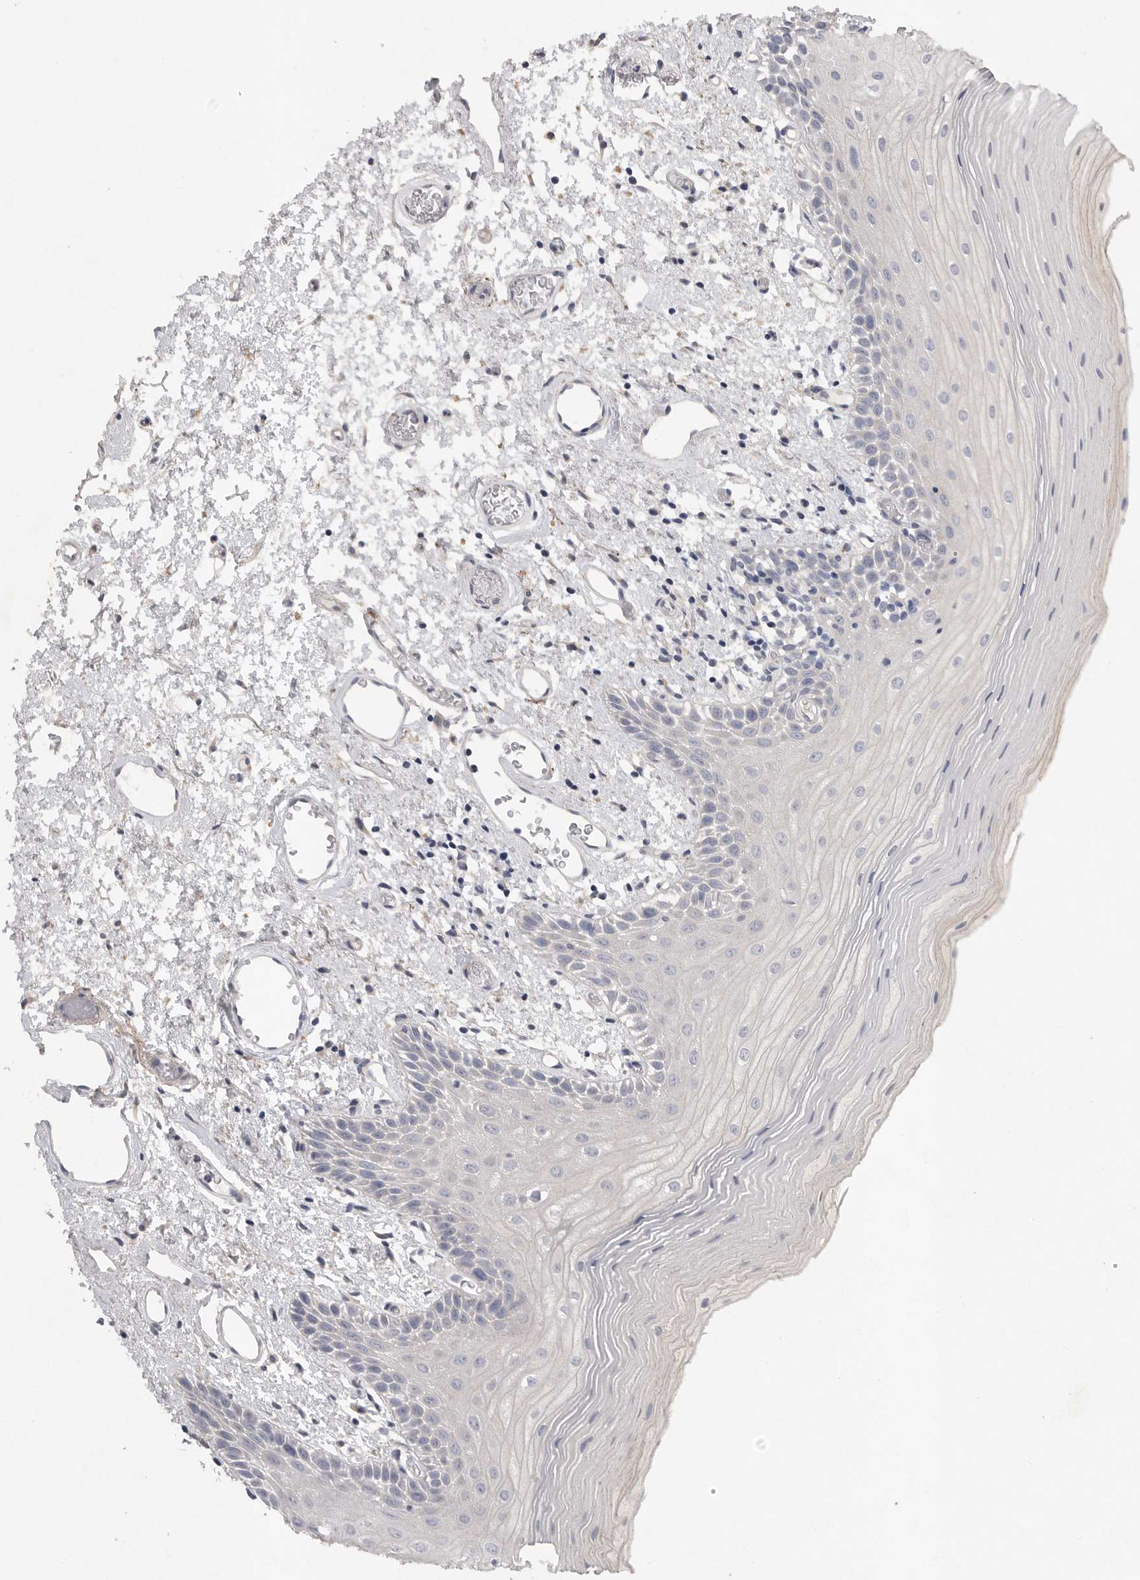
{"staining": {"intensity": "negative", "quantity": "none", "location": "none"}, "tissue": "oral mucosa", "cell_type": "Squamous epithelial cells", "image_type": "normal", "snomed": [{"axis": "morphology", "description": "Normal tissue, NOS"}, {"axis": "topography", "description": "Oral tissue"}], "caption": "Immunohistochemical staining of benign oral mucosa demonstrates no significant expression in squamous epithelial cells.", "gene": "EDEM3", "patient": {"sex": "male", "age": 52}}